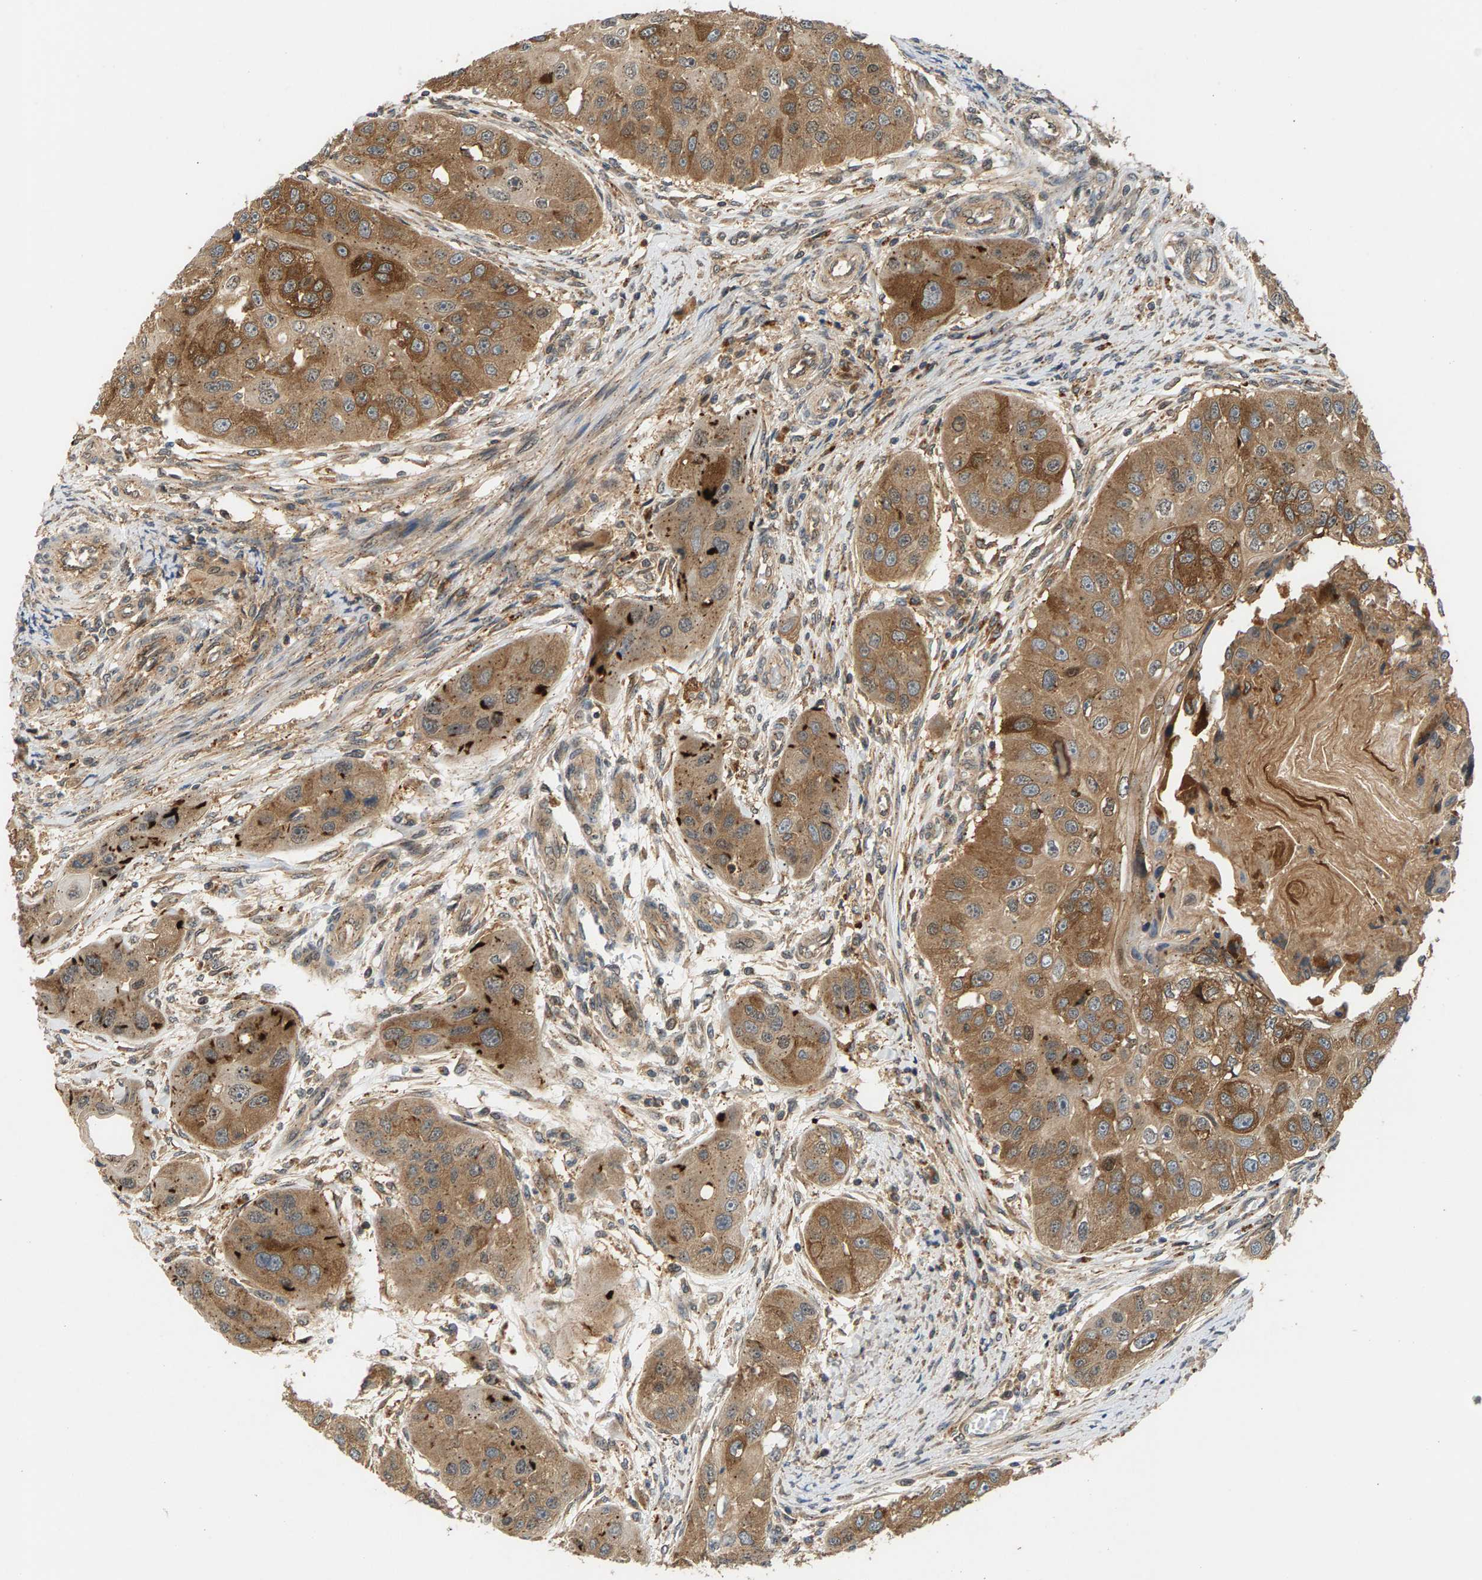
{"staining": {"intensity": "moderate", "quantity": ">75%", "location": "cytoplasmic/membranous"}, "tissue": "head and neck cancer", "cell_type": "Tumor cells", "image_type": "cancer", "snomed": [{"axis": "morphology", "description": "Normal tissue, NOS"}, {"axis": "morphology", "description": "Squamous cell carcinoma, NOS"}, {"axis": "topography", "description": "Skeletal muscle"}, {"axis": "topography", "description": "Head-Neck"}], "caption": "This photomicrograph reveals immunohistochemistry (IHC) staining of human squamous cell carcinoma (head and neck), with medium moderate cytoplasmic/membranous expression in about >75% of tumor cells.", "gene": "MAP2K5", "patient": {"sex": "male", "age": 51}}